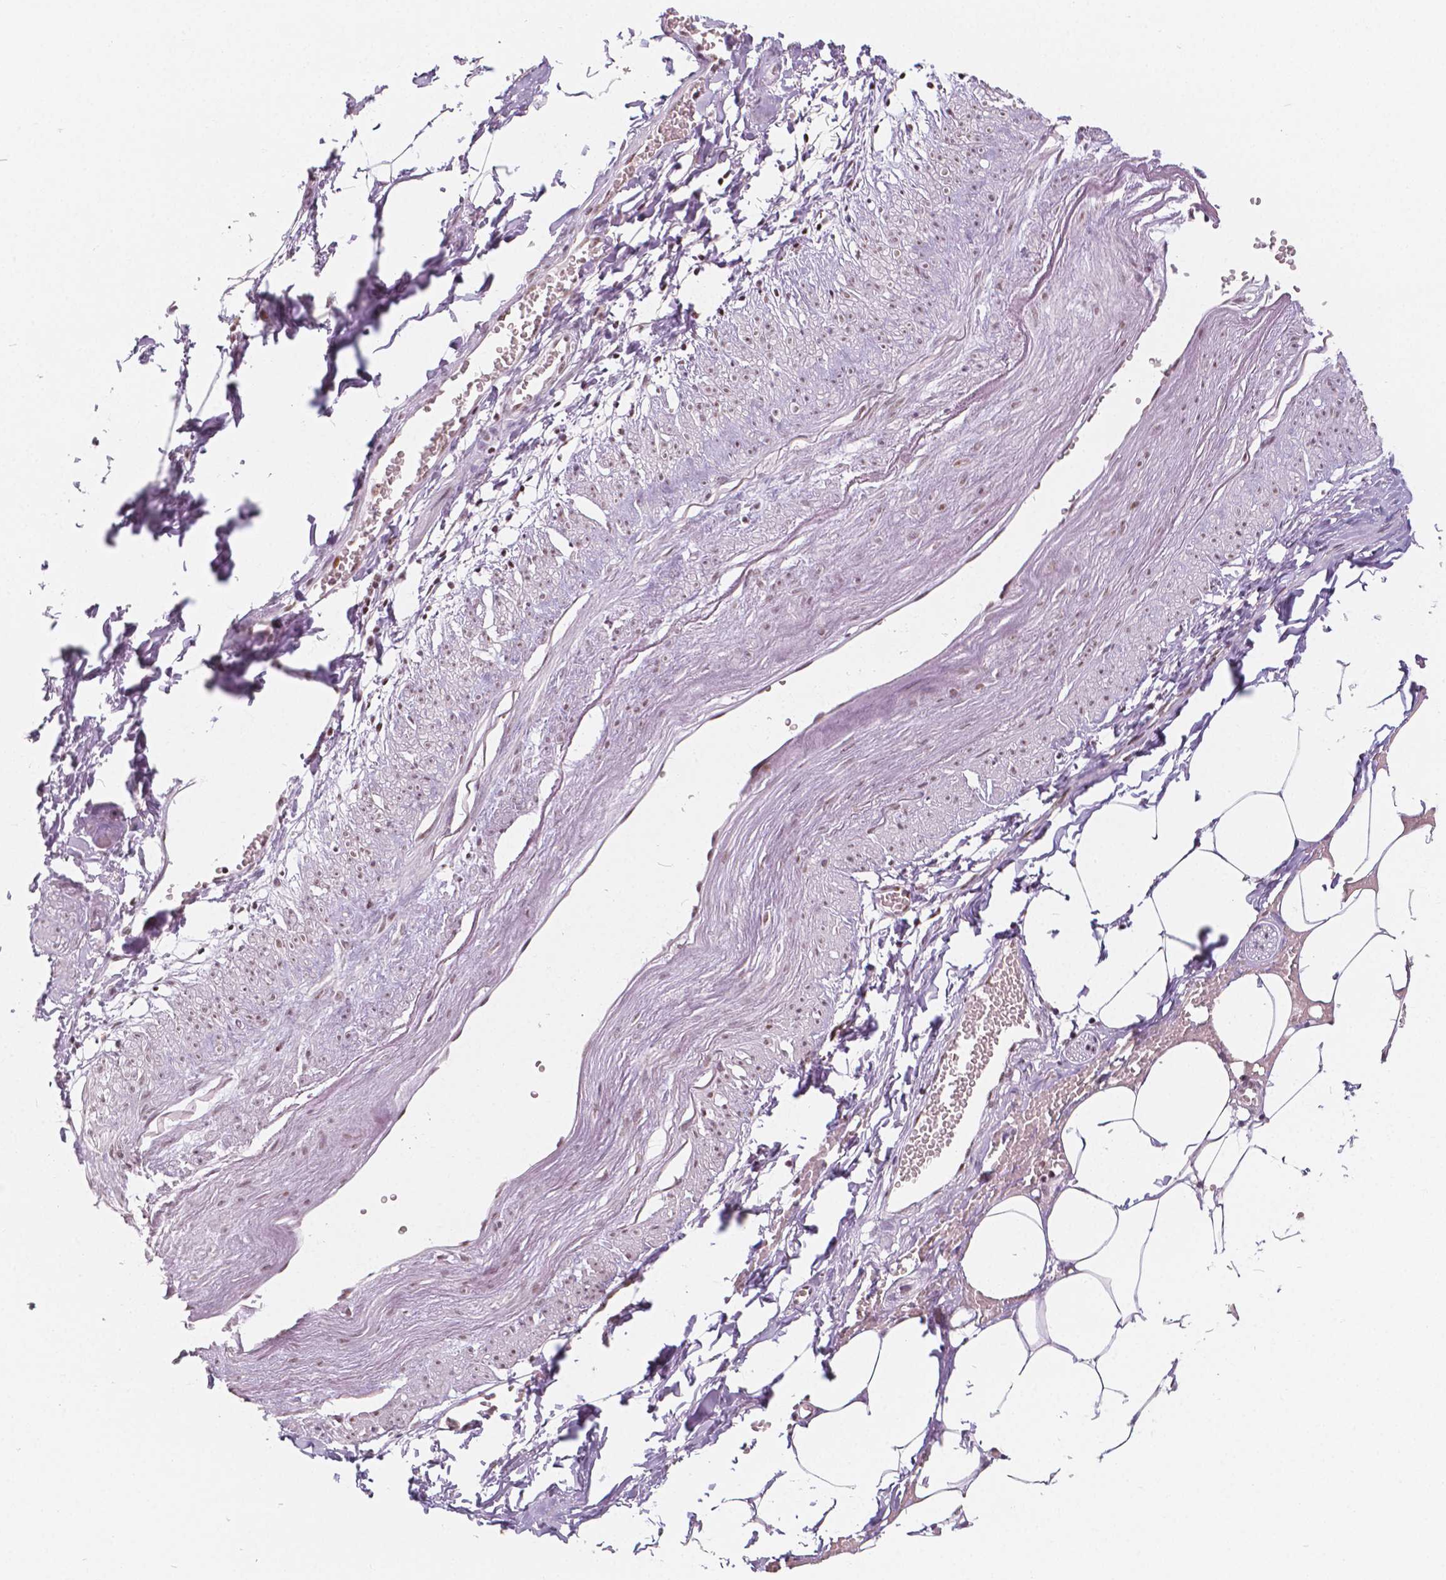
{"staining": {"intensity": "negative", "quantity": "none", "location": "none"}, "tissue": "adipose tissue", "cell_type": "Adipocytes", "image_type": "normal", "snomed": [{"axis": "morphology", "description": "Normal tissue, NOS"}, {"axis": "topography", "description": "Prostate"}, {"axis": "topography", "description": "Peripheral nerve tissue"}], "caption": "This is a micrograph of IHC staining of unremarkable adipose tissue, which shows no positivity in adipocytes. (Brightfield microscopy of DAB immunohistochemistry at high magnification).", "gene": "HDAC1", "patient": {"sex": "male", "age": 55}}